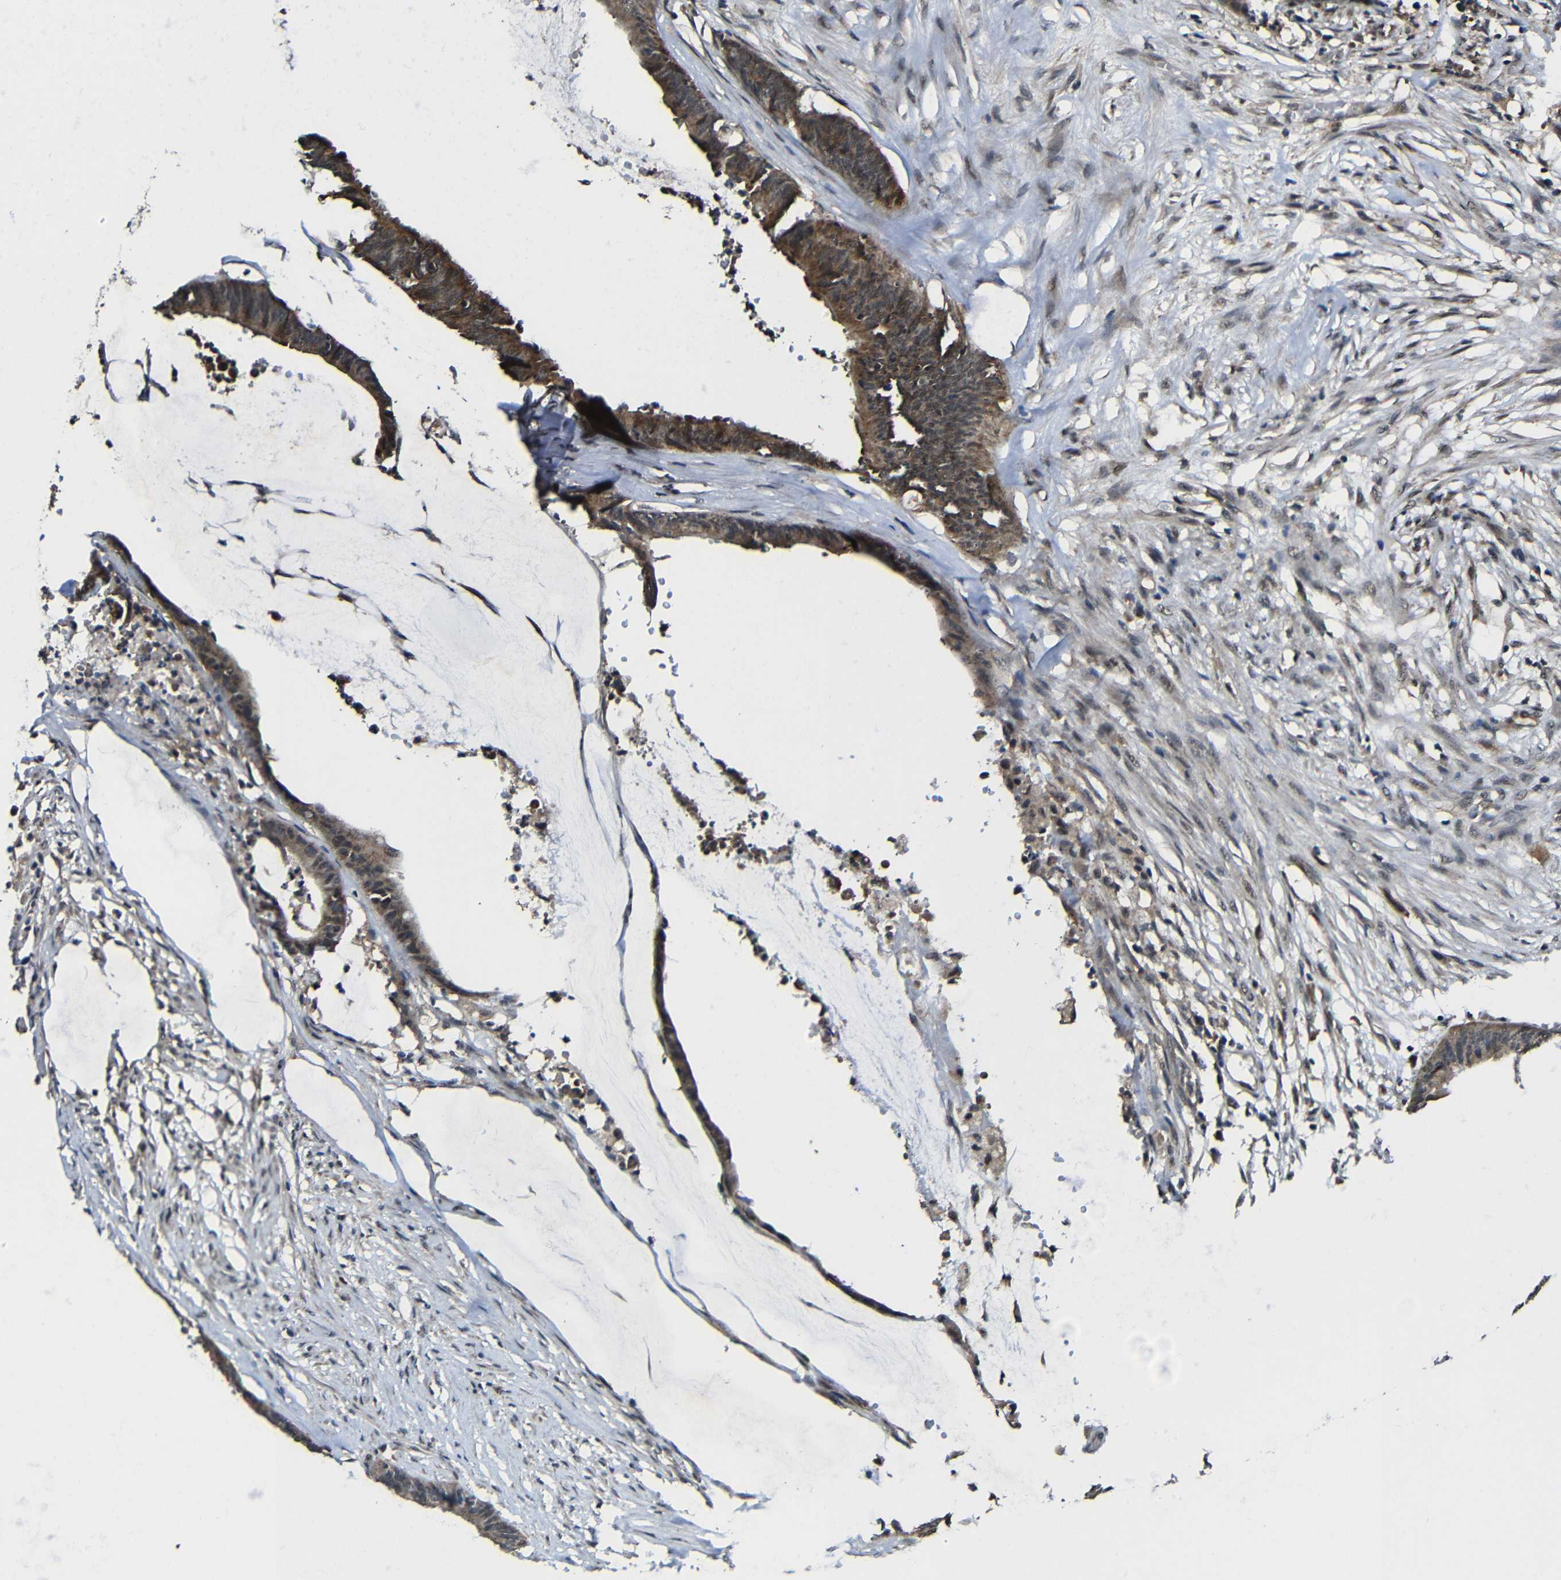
{"staining": {"intensity": "strong", "quantity": ">75%", "location": "cytoplasmic/membranous"}, "tissue": "colorectal cancer", "cell_type": "Tumor cells", "image_type": "cancer", "snomed": [{"axis": "morphology", "description": "Adenocarcinoma, NOS"}, {"axis": "topography", "description": "Rectum"}], "caption": "A high amount of strong cytoplasmic/membranous expression is present in about >75% of tumor cells in colorectal cancer (adenocarcinoma) tissue.", "gene": "FAM172A", "patient": {"sex": "female", "age": 66}}